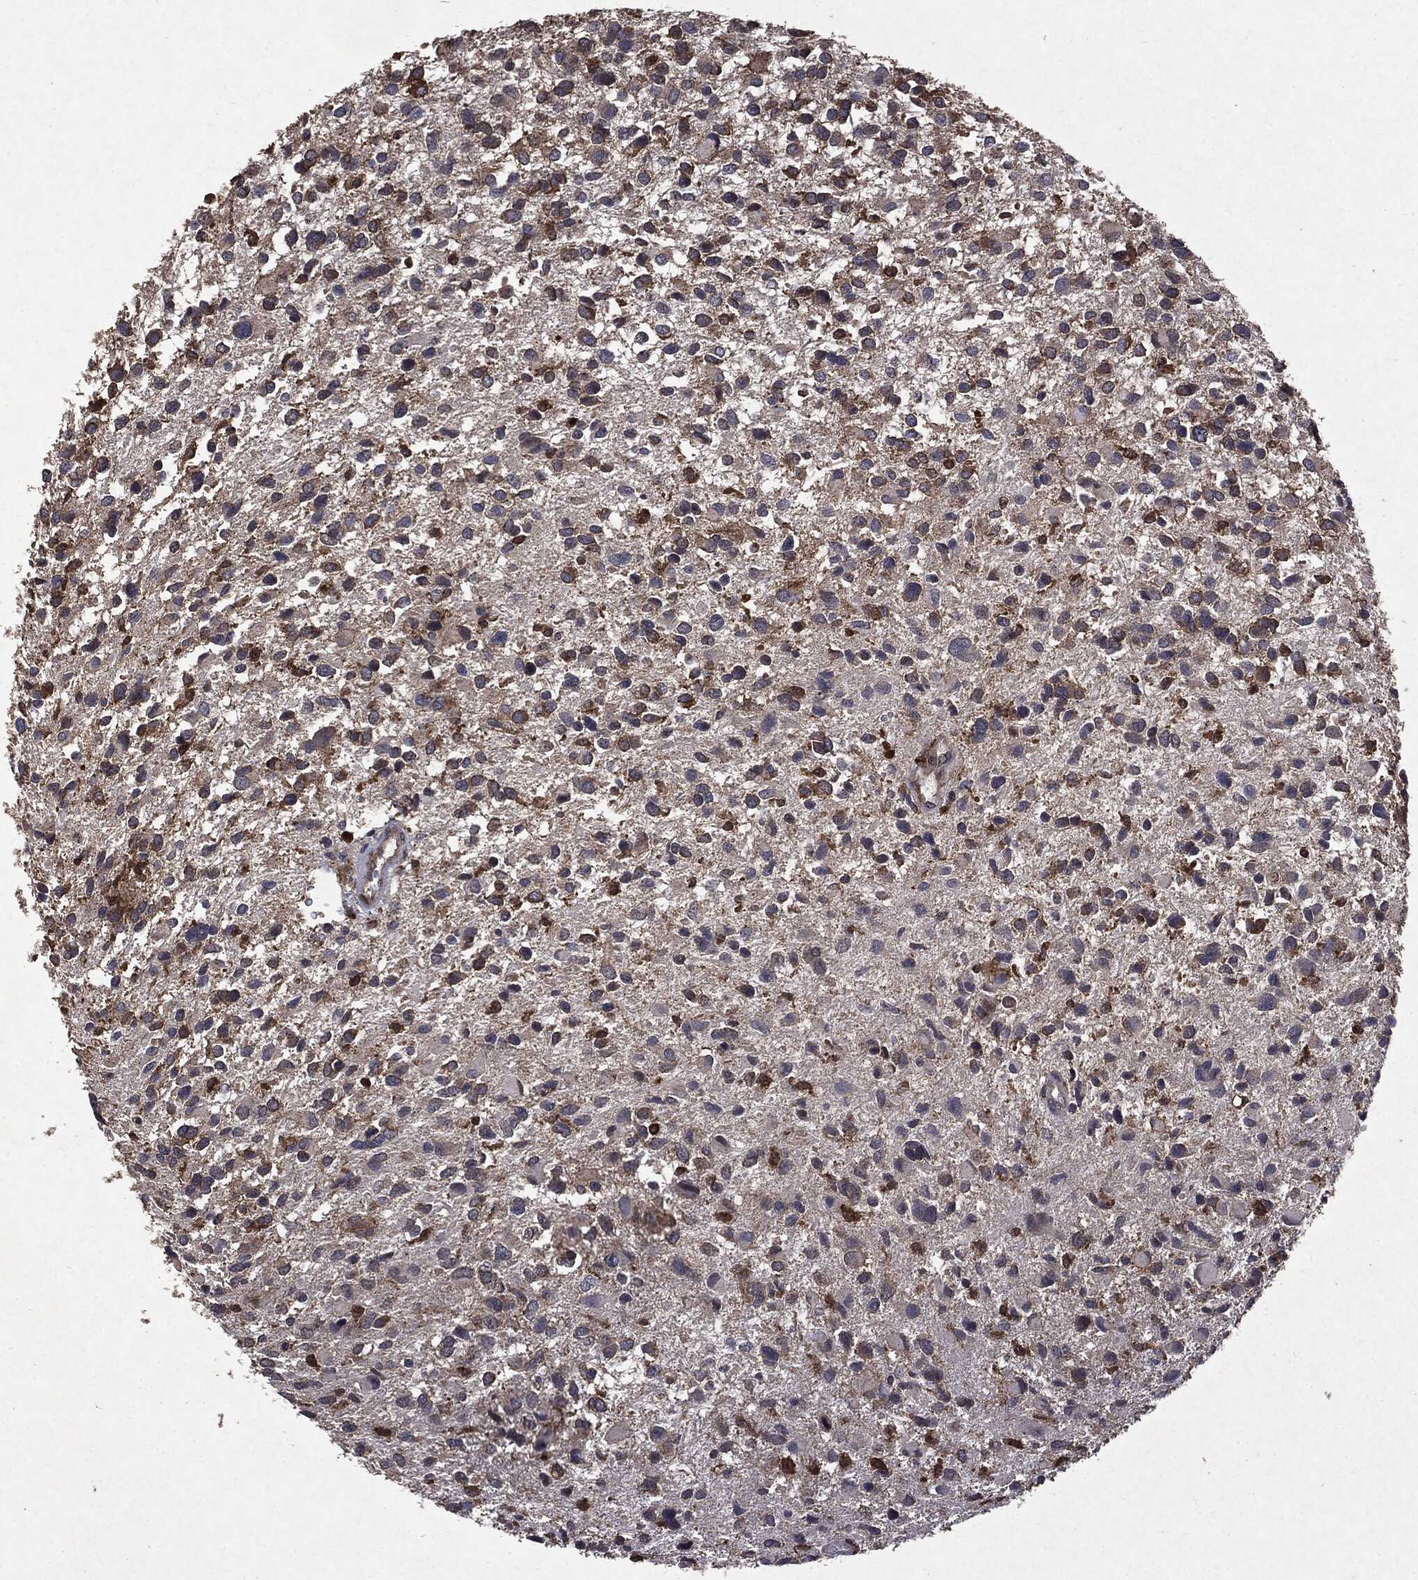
{"staining": {"intensity": "negative", "quantity": "none", "location": "none"}, "tissue": "glioma", "cell_type": "Tumor cells", "image_type": "cancer", "snomed": [{"axis": "morphology", "description": "Glioma, malignant, Low grade"}, {"axis": "topography", "description": "Brain"}], "caption": "Immunohistochemical staining of human malignant glioma (low-grade) shows no significant staining in tumor cells.", "gene": "PTEN", "patient": {"sex": "female", "age": 32}}